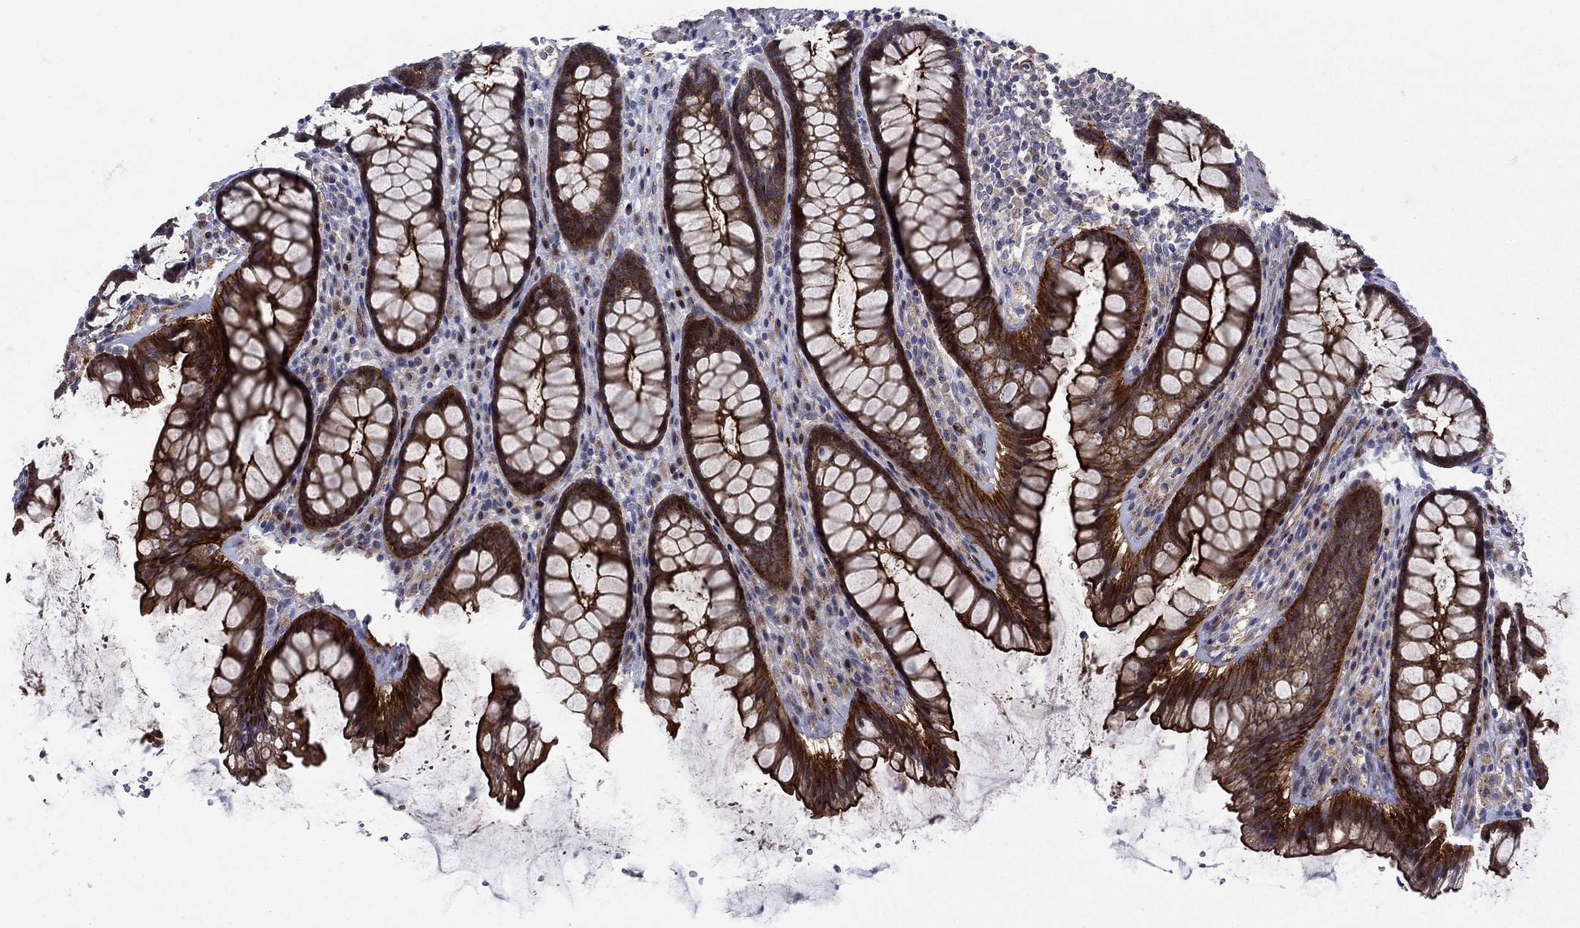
{"staining": {"intensity": "strong", "quantity": ">75%", "location": "cytoplasmic/membranous"}, "tissue": "rectum", "cell_type": "Glandular cells", "image_type": "normal", "snomed": [{"axis": "morphology", "description": "Normal tissue, NOS"}, {"axis": "topography", "description": "Rectum"}], "caption": "DAB immunohistochemical staining of normal rectum reveals strong cytoplasmic/membranous protein expression in approximately >75% of glandular cells.", "gene": "SLC7A1", "patient": {"sex": "male", "age": 72}}